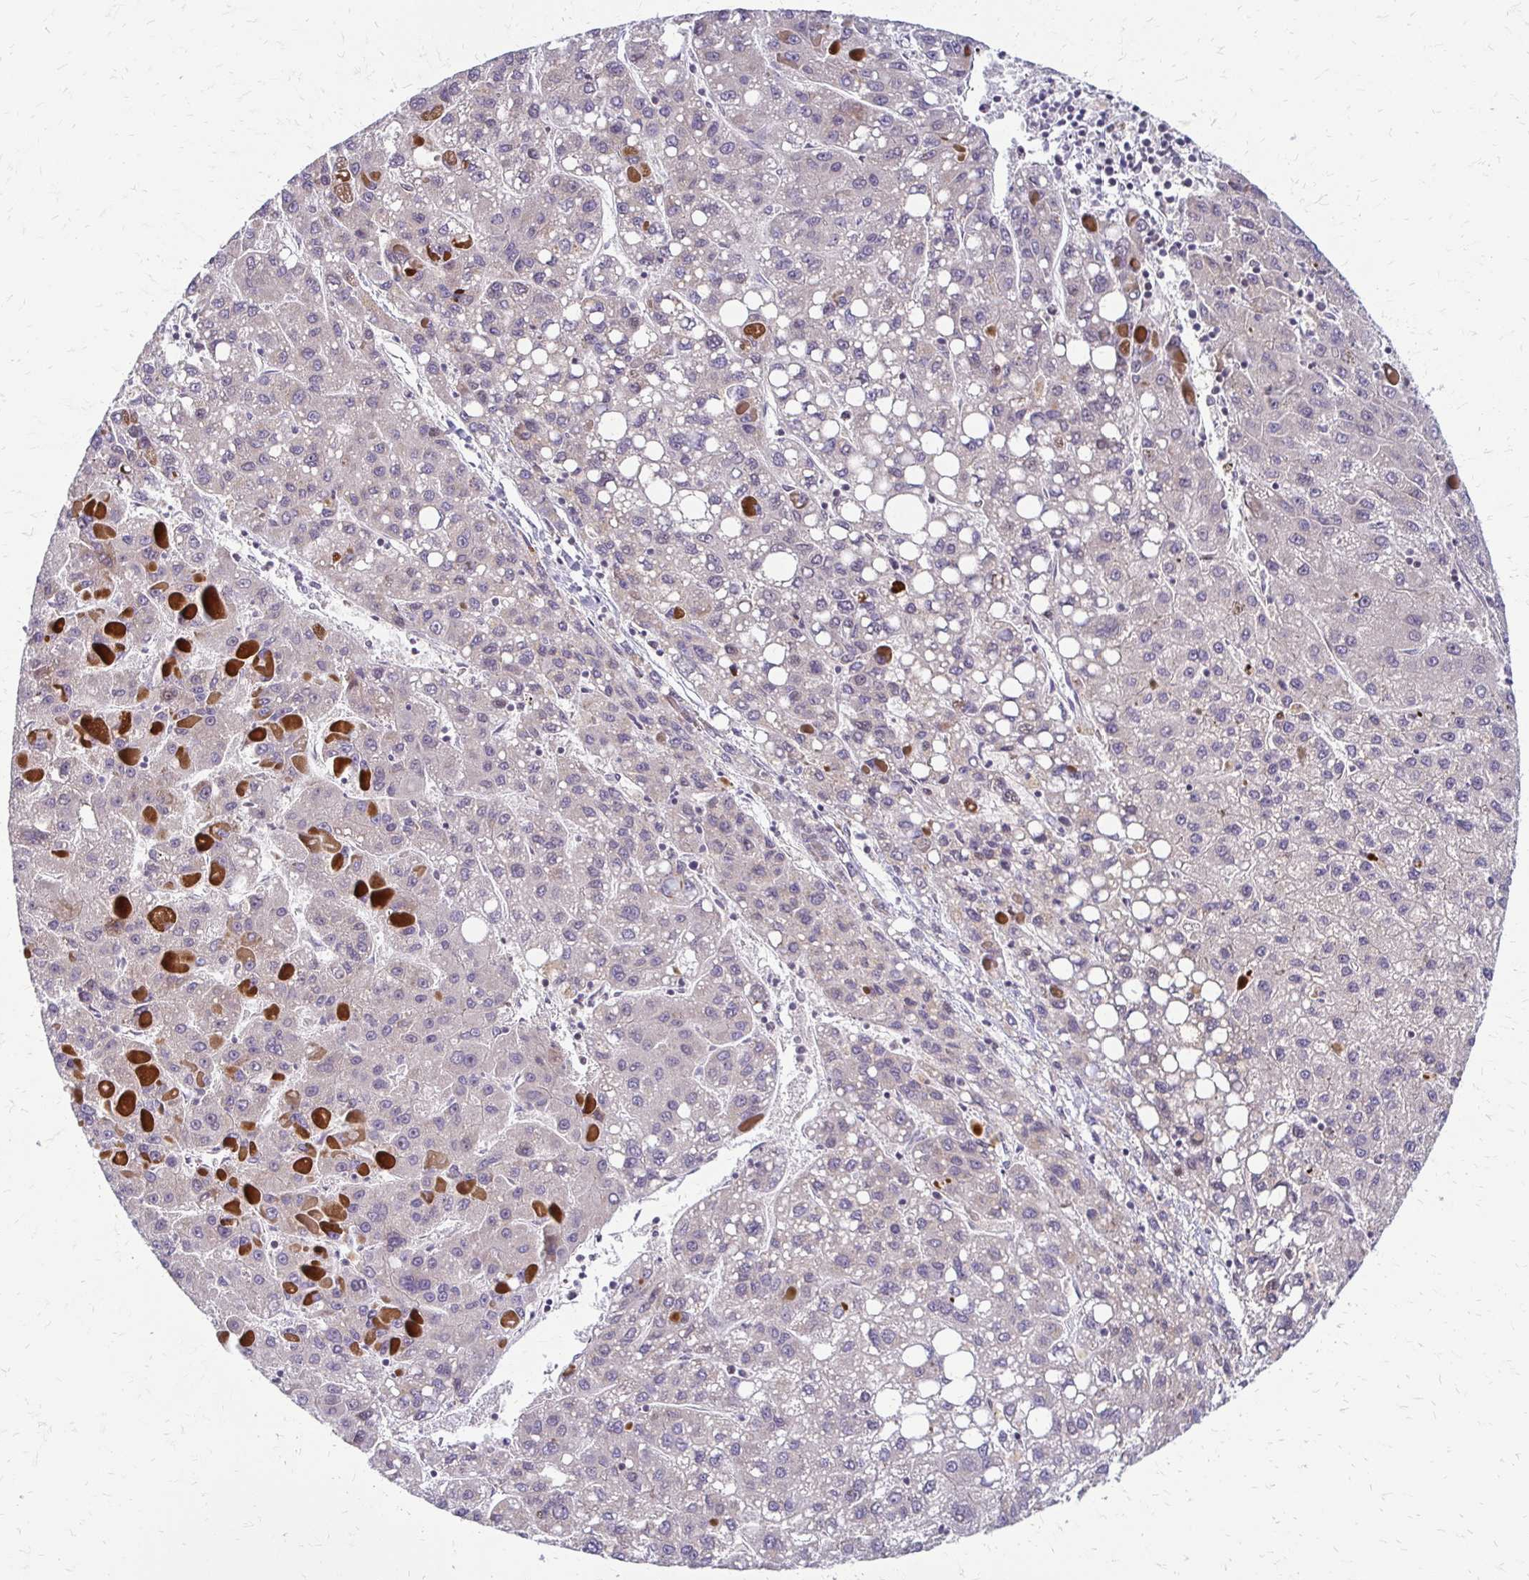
{"staining": {"intensity": "negative", "quantity": "none", "location": "none"}, "tissue": "liver cancer", "cell_type": "Tumor cells", "image_type": "cancer", "snomed": [{"axis": "morphology", "description": "Carcinoma, Hepatocellular, NOS"}, {"axis": "topography", "description": "Liver"}], "caption": "Hepatocellular carcinoma (liver) was stained to show a protein in brown. There is no significant staining in tumor cells.", "gene": "TRIR", "patient": {"sex": "female", "age": 82}}